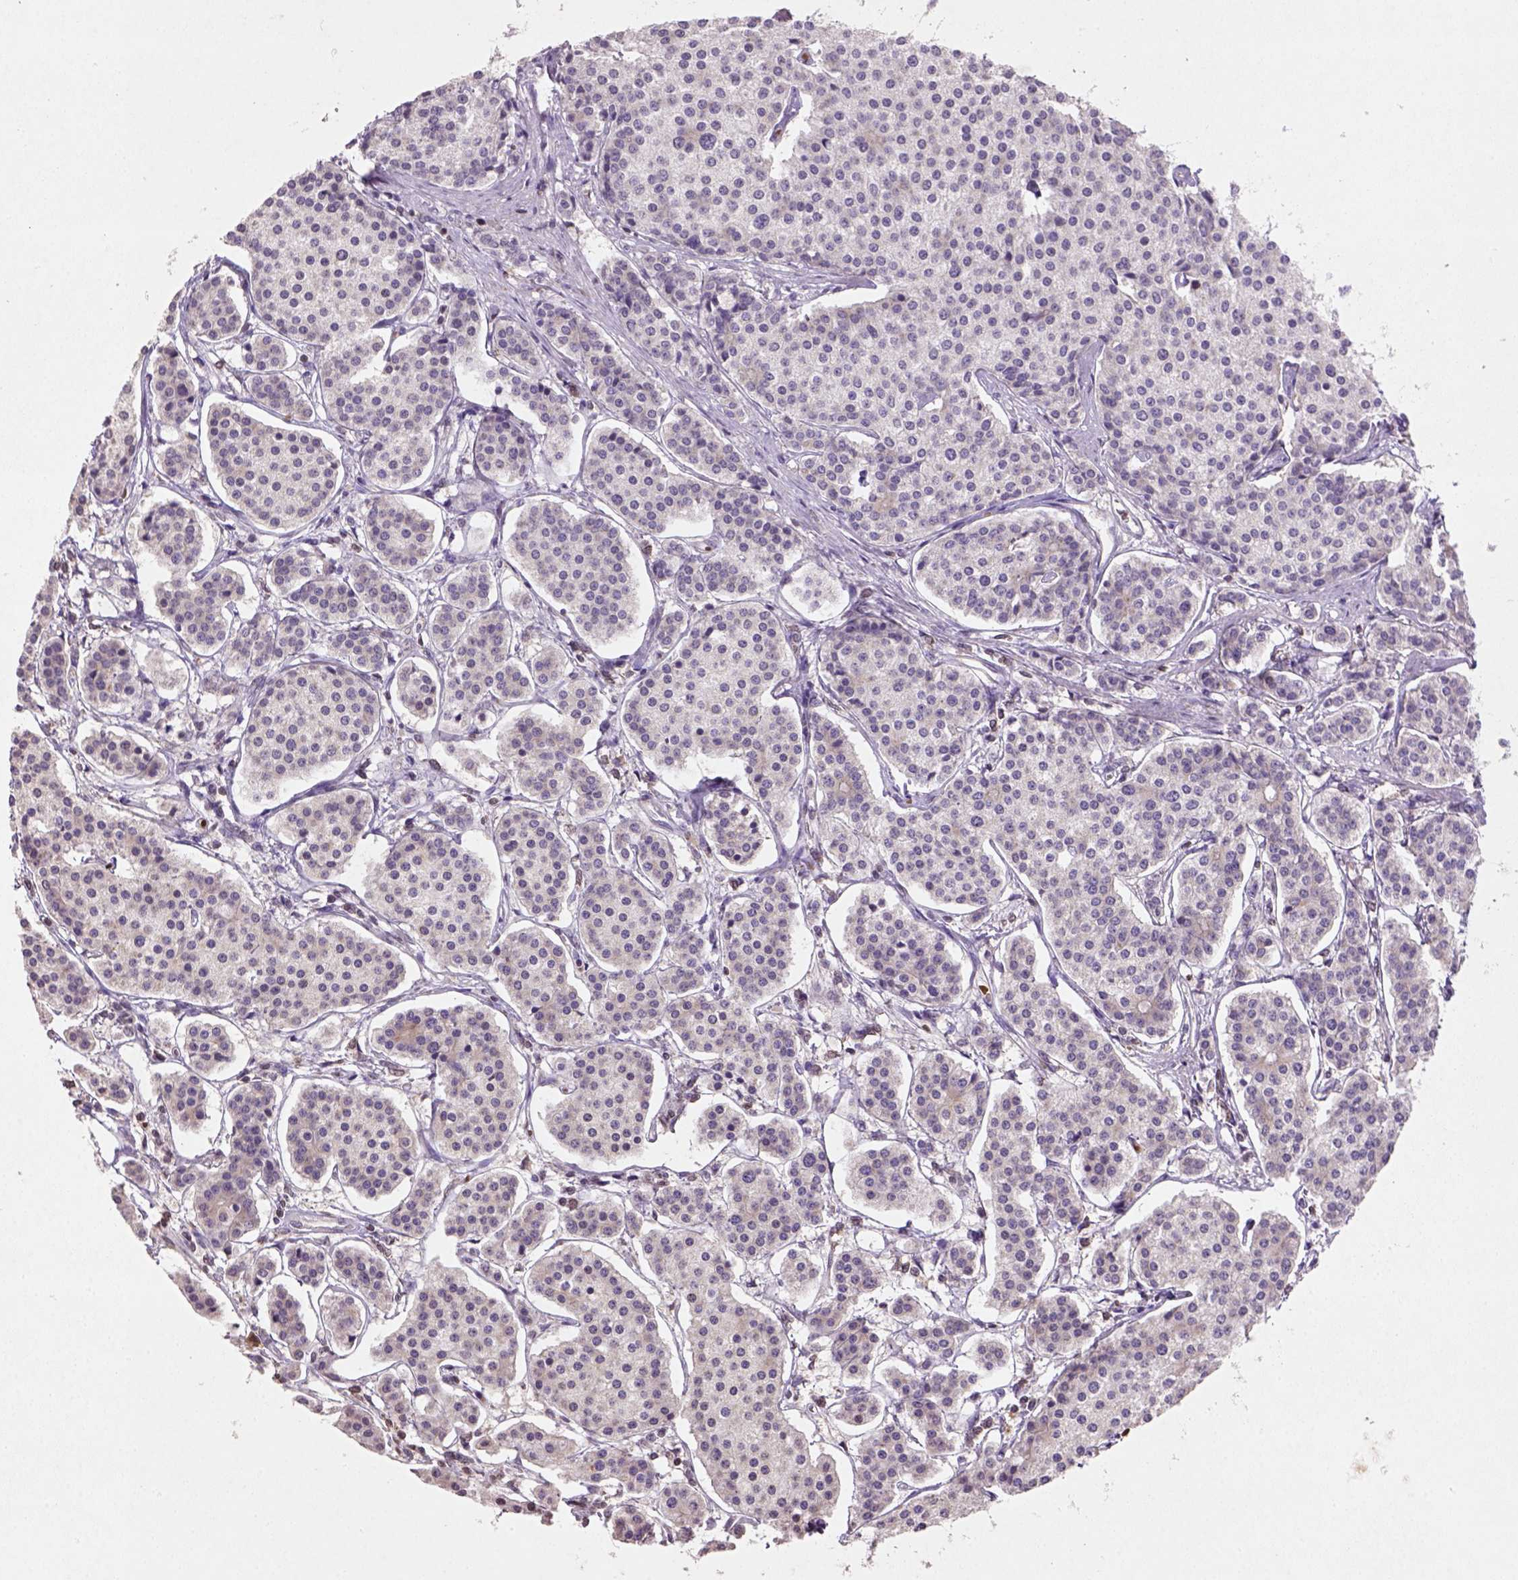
{"staining": {"intensity": "negative", "quantity": "none", "location": "none"}, "tissue": "carcinoid", "cell_type": "Tumor cells", "image_type": "cancer", "snomed": [{"axis": "morphology", "description": "Carcinoid, malignant, NOS"}, {"axis": "topography", "description": "Small intestine"}], "caption": "Immunohistochemistry (IHC) histopathology image of malignant carcinoid stained for a protein (brown), which exhibits no staining in tumor cells.", "gene": "NUDT3", "patient": {"sex": "female", "age": 65}}